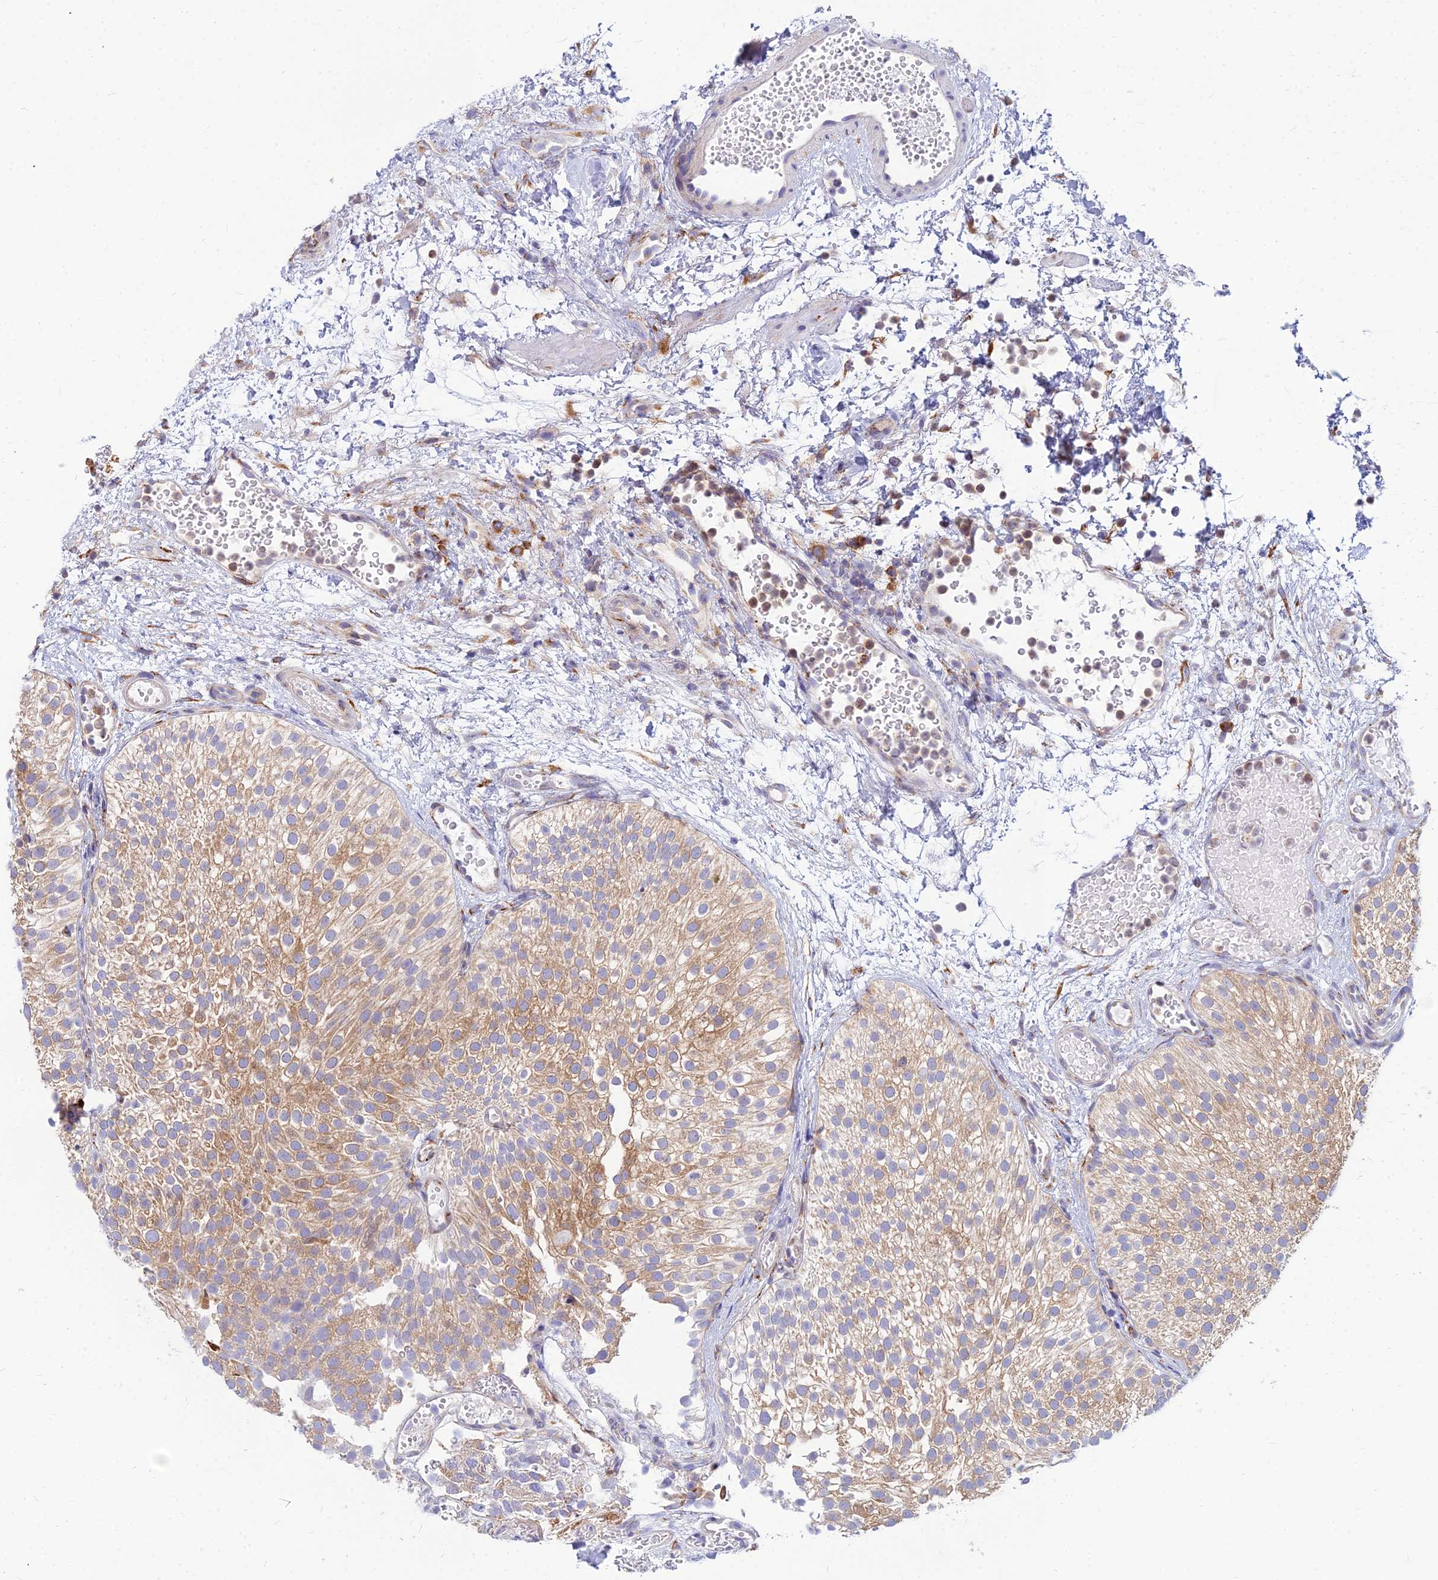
{"staining": {"intensity": "moderate", "quantity": ">75%", "location": "cytoplasmic/membranous"}, "tissue": "urothelial cancer", "cell_type": "Tumor cells", "image_type": "cancer", "snomed": [{"axis": "morphology", "description": "Urothelial carcinoma, Low grade"}, {"axis": "topography", "description": "Urinary bladder"}], "caption": "Immunohistochemistry image of urothelial carcinoma (low-grade) stained for a protein (brown), which exhibits medium levels of moderate cytoplasmic/membranous expression in approximately >75% of tumor cells.", "gene": "CCT6B", "patient": {"sex": "male", "age": 78}}